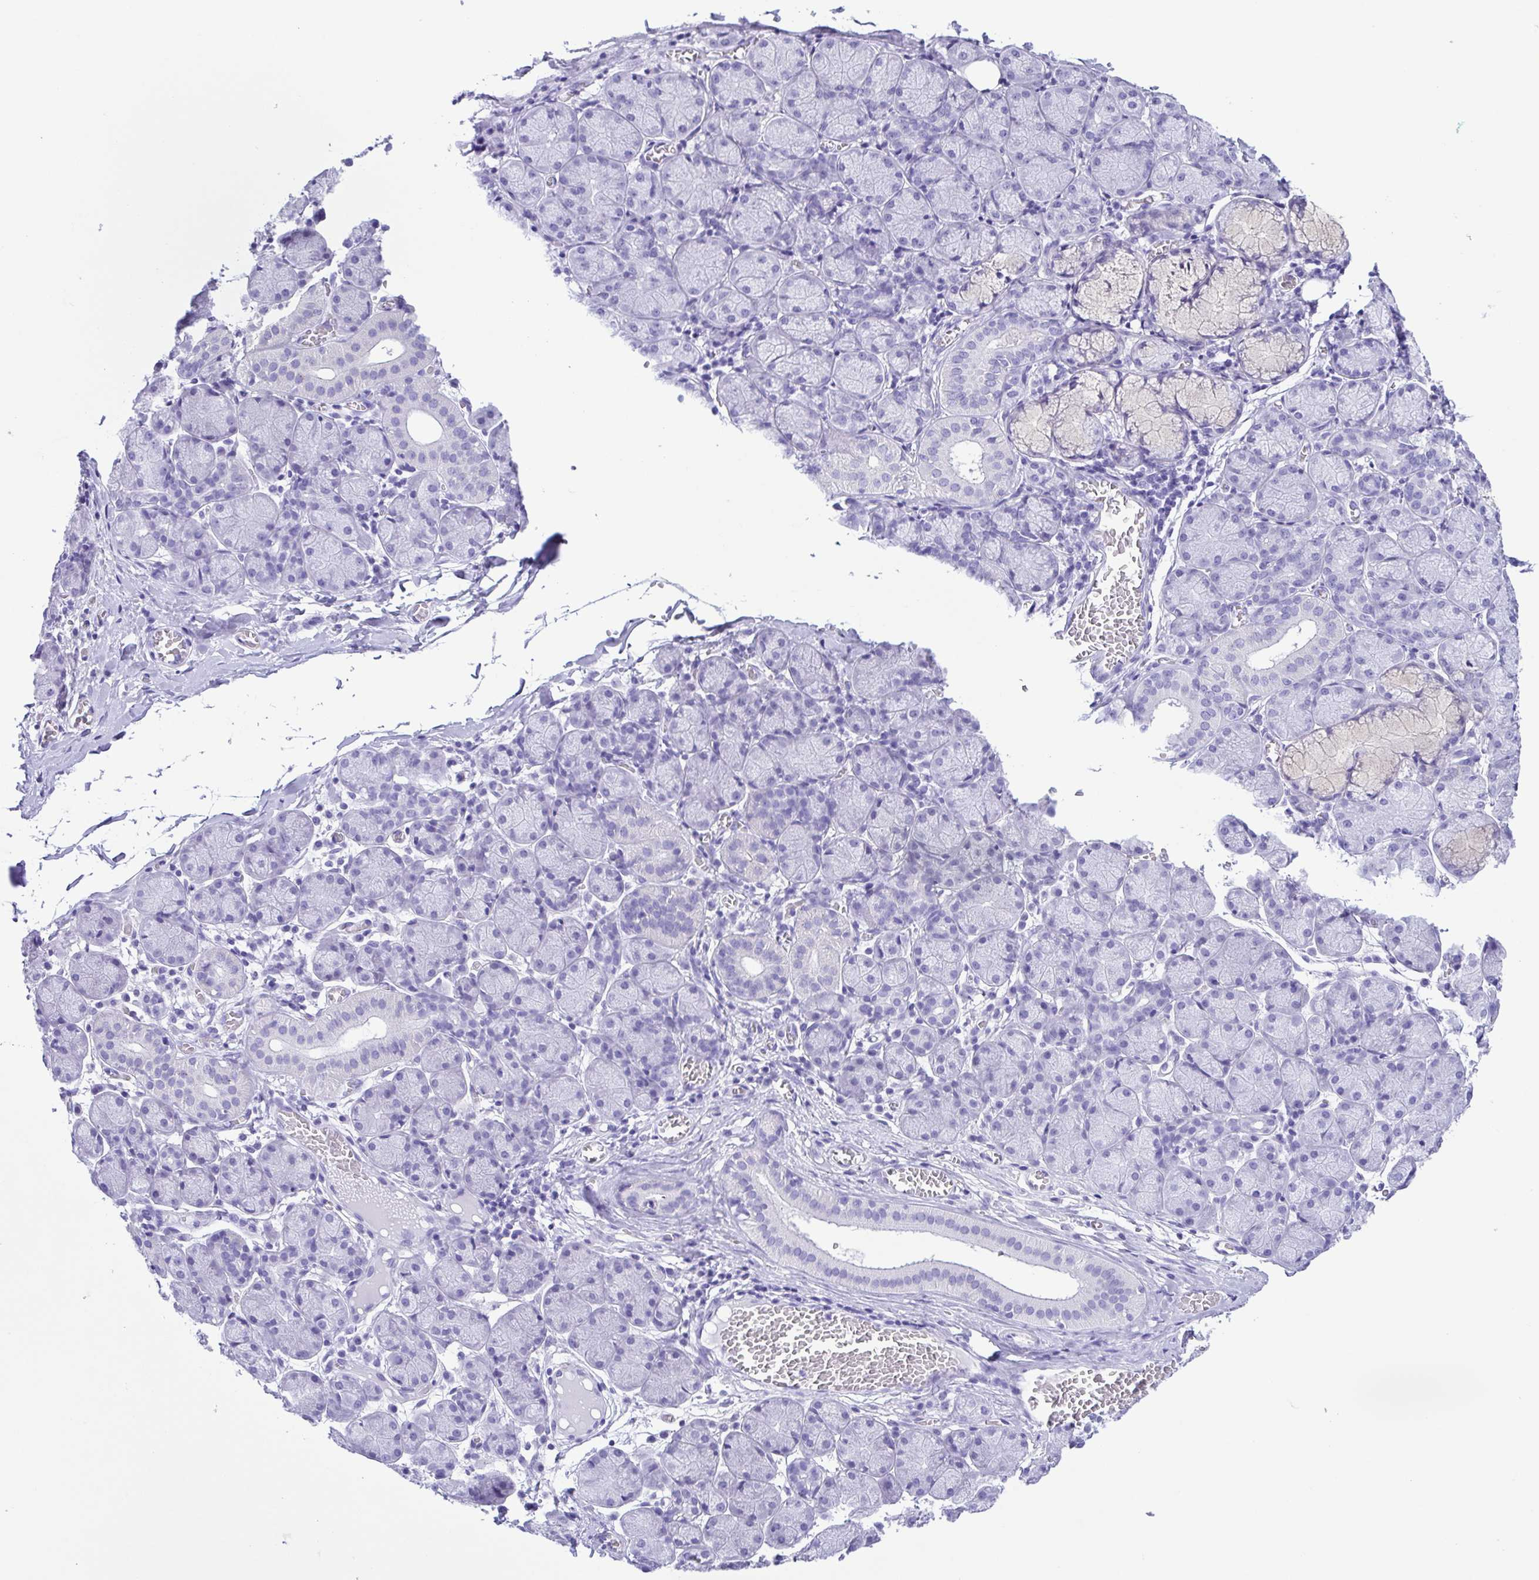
{"staining": {"intensity": "negative", "quantity": "none", "location": "none"}, "tissue": "salivary gland", "cell_type": "Glandular cells", "image_type": "normal", "snomed": [{"axis": "morphology", "description": "Normal tissue, NOS"}, {"axis": "topography", "description": "Salivary gland"}], "caption": "This is a histopathology image of immunohistochemistry staining of unremarkable salivary gland, which shows no staining in glandular cells.", "gene": "OVGP1", "patient": {"sex": "female", "age": 24}}